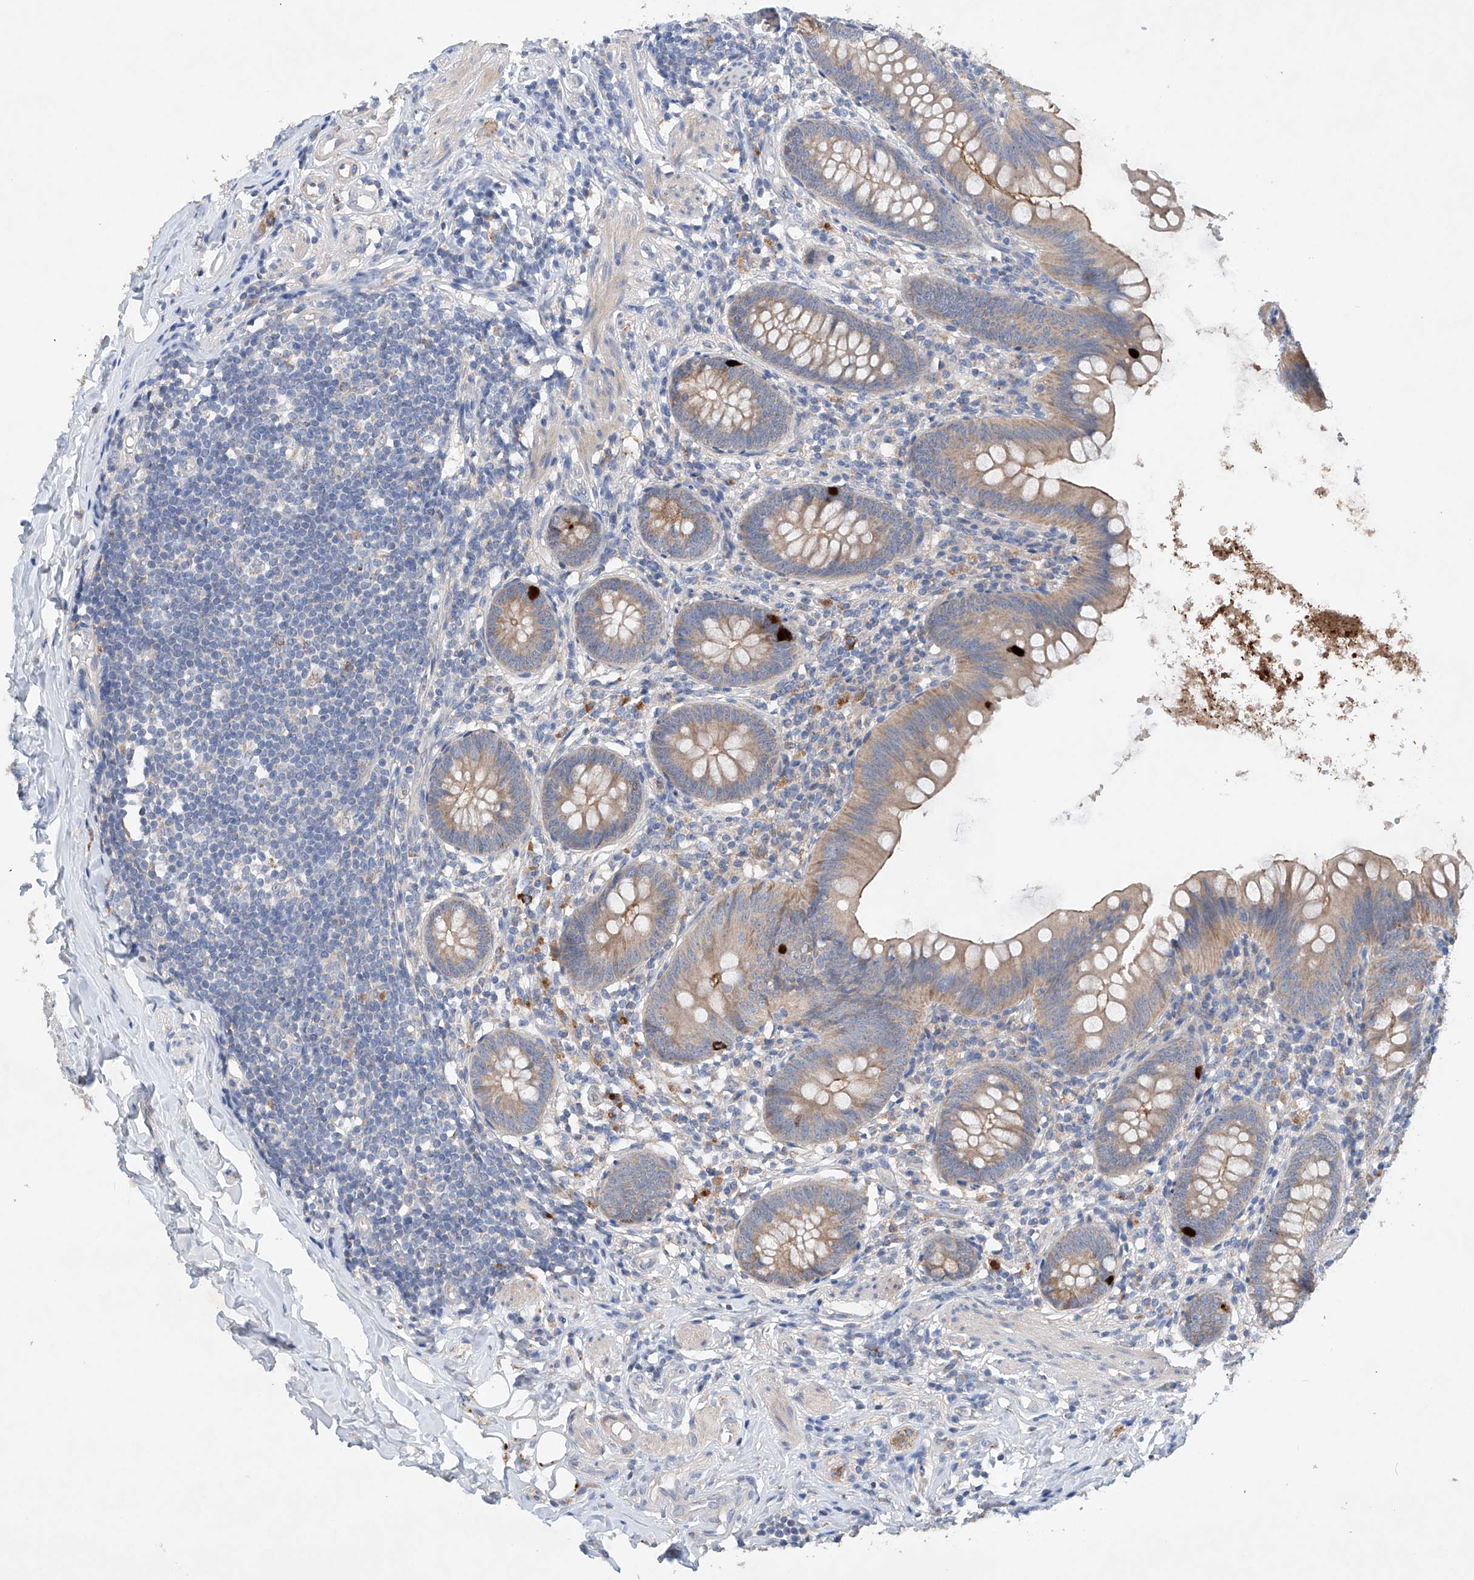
{"staining": {"intensity": "weak", "quantity": ">75%", "location": "cytoplasmic/membranous"}, "tissue": "appendix", "cell_type": "Glandular cells", "image_type": "normal", "snomed": [{"axis": "morphology", "description": "Normal tissue, NOS"}, {"axis": "topography", "description": "Appendix"}], "caption": "Brown immunohistochemical staining in benign human appendix reveals weak cytoplasmic/membranous expression in about >75% of glandular cells. The protein is shown in brown color, while the nuclei are stained blue.", "gene": "GPC4", "patient": {"sex": "female", "age": 62}}